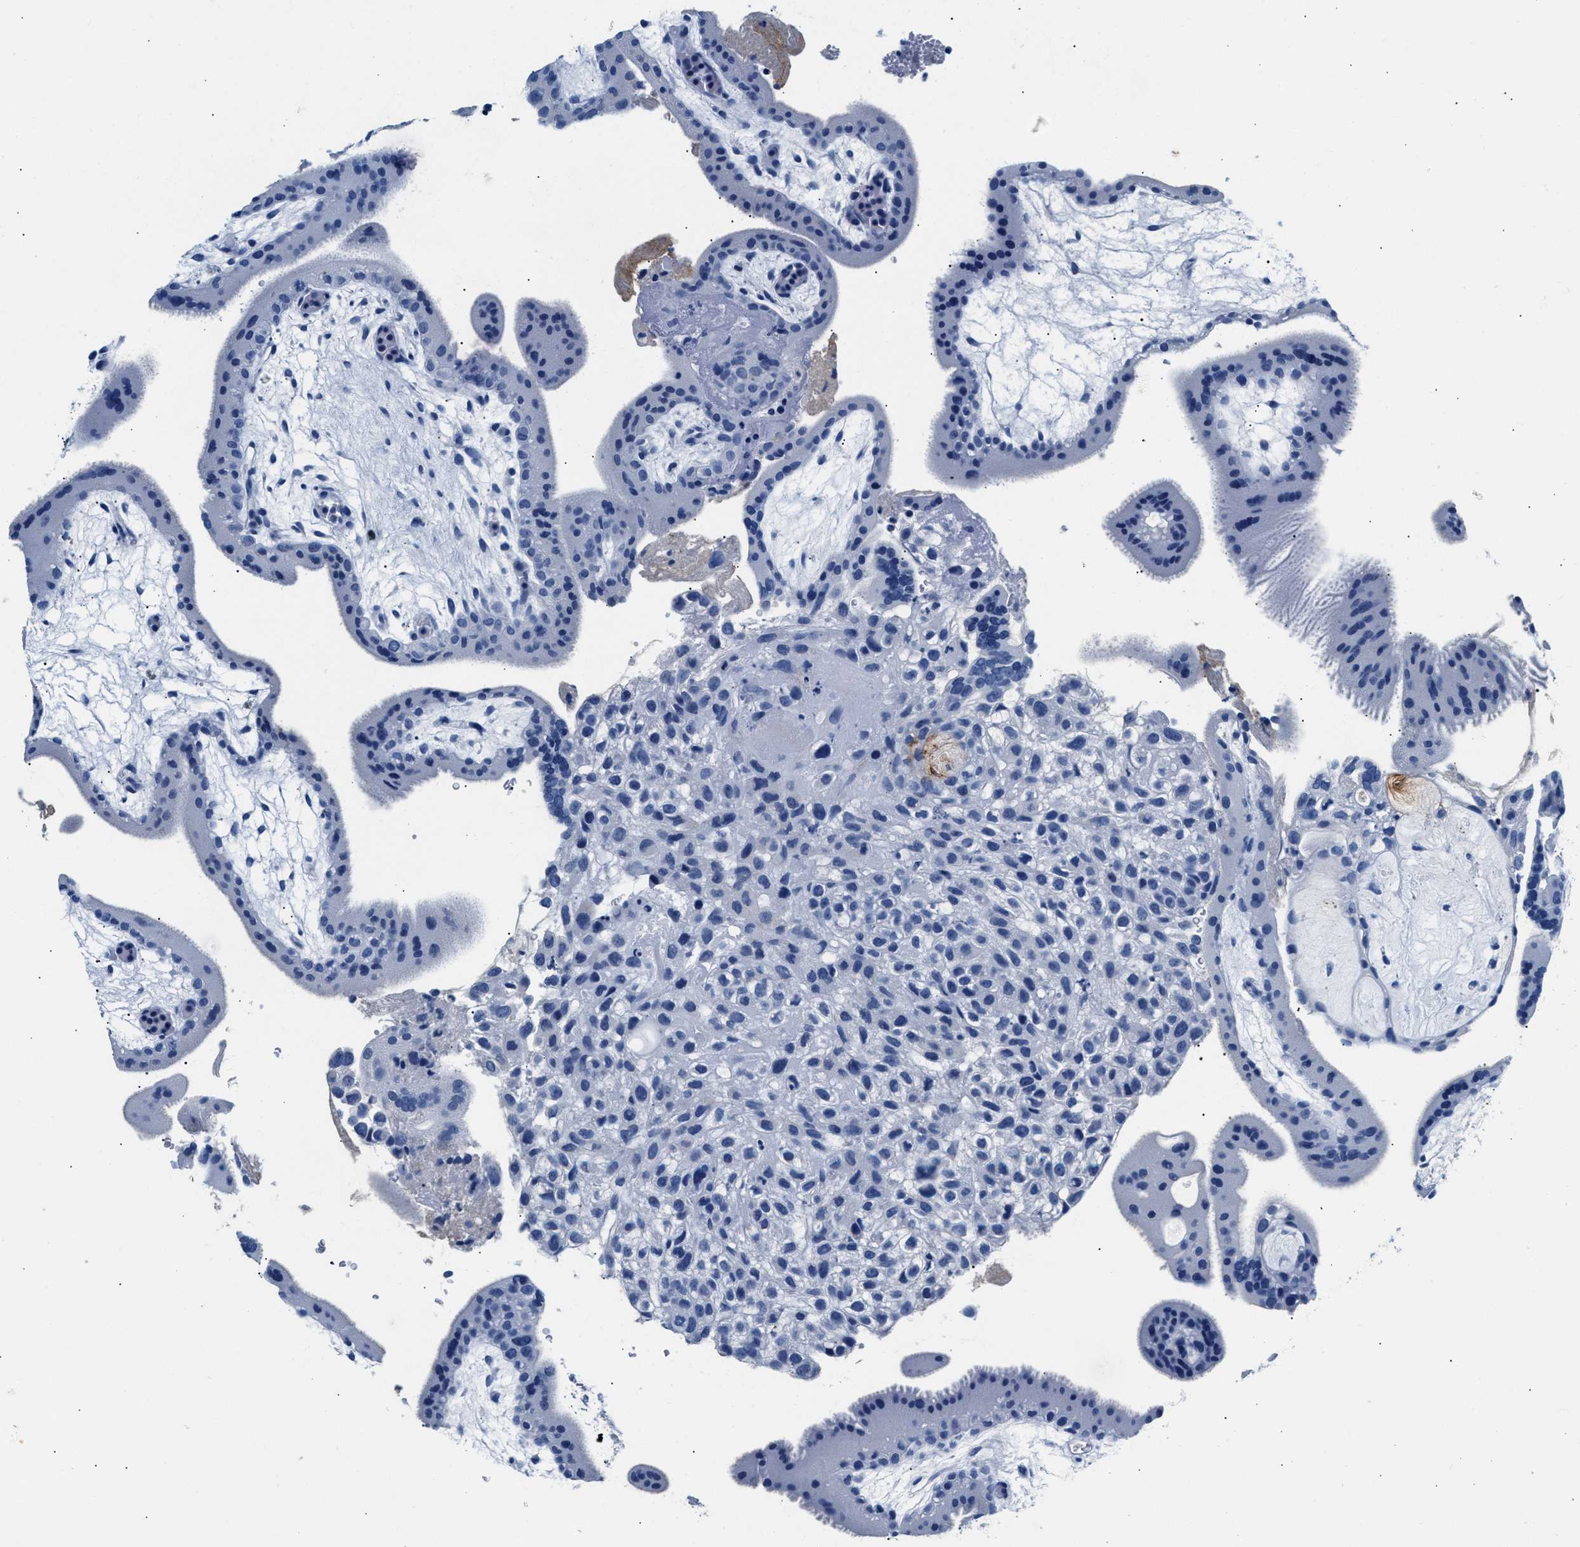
{"staining": {"intensity": "negative", "quantity": "none", "location": "none"}, "tissue": "placenta", "cell_type": "Decidual cells", "image_type": "normal", "snomed": [{"axis": "morphology", "description": "Normal tissue, NOS"}, {"axis": "topography", "description": "Placenta"}], "caption": "Decidual cells are negative for protein expression in normal human placenta. The staining was performed using DAB to visualize the protein expression in brown, while the nuclei were stained in blue with hematoxylin (Magnification: 20x).", "gene": "TNR", "patient": {"sex": "female", "age": 19}}